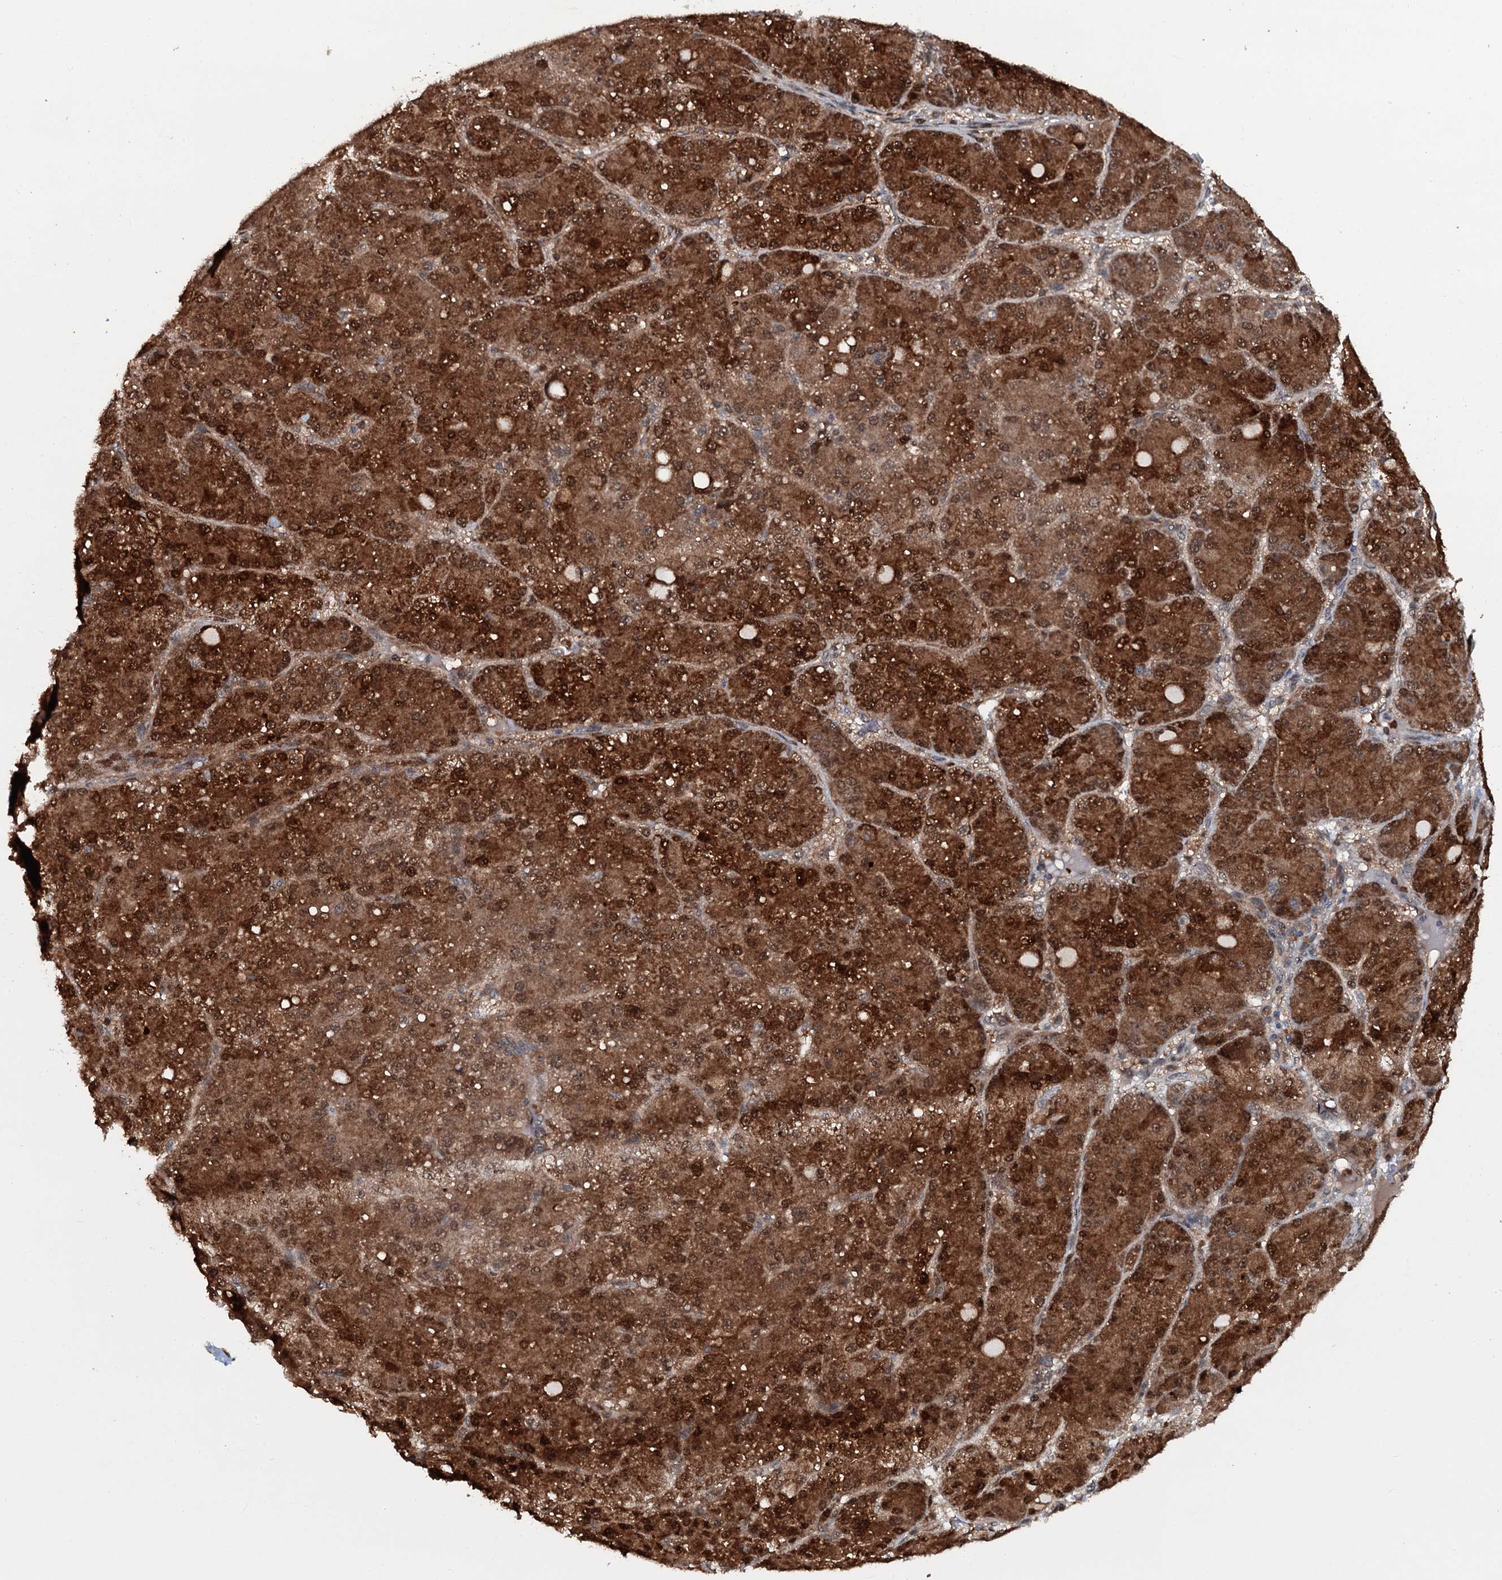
{"staining": {"intensity": "strong", "quantity": ">75%", "location": "cytoplasmic/membranous,nuclear"}, "tissue": "liver cancer", "cell_type": "Tumor cells", "image_type": "cancer", "snomed": [{"axis": "morphology", "description": "Carcinoma, Hepatocellular, NOS"}, {"axis": "topography", "description": "Liver"}], "caption": "High-magnification brightfield microscopy of liver hepatocellular carcinoma stained with DAB (brown) and counterstained with hematoxylin (blue). tumor cells exhibit strong cytoplasmic/membranous and nuclear expression is appreciated in about>75% of cells. (IHC, brightfield microscopy, high magnification).", "gene": "HDDC3", "patient": {"sex": "male", "age": 67}}